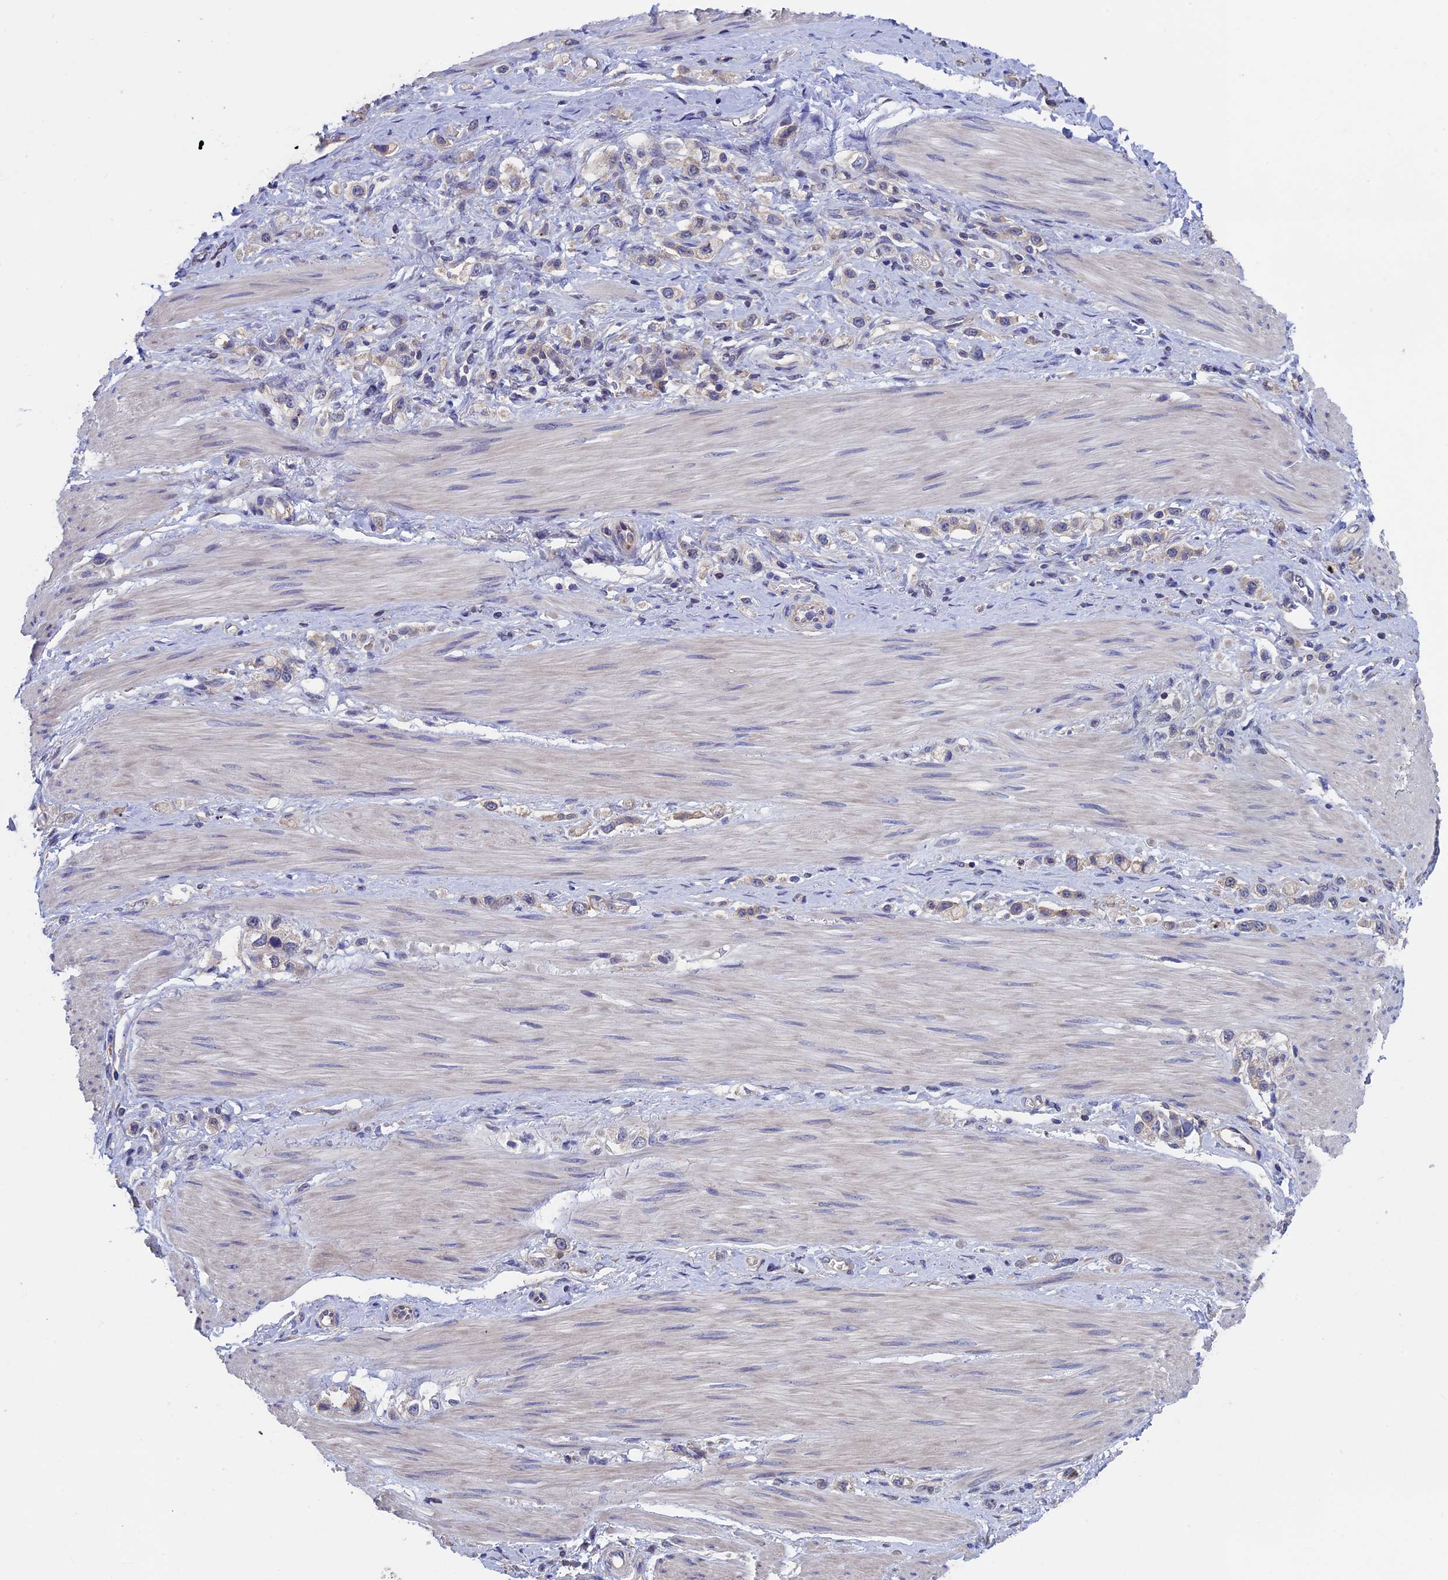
{"staining": {"intensity": "weak", "quantity": "25%-75%", "location": "cytoplasmic/membranous"}, "tissue": "stomach cancer", "cell_type": "Tumor cells", "image_type": "cancer", "snomed": [{"axis": "morphology", "description": "Adenocarcinoma, NOS"}, {"axis": "topography", "description": "Stomach"}], "caption": "The photomicrograph exhibits immunohistochemical staining of adenocarcinoma (stomach). There is weak cytoplasmic/membranous staining is seen in approximately 25%-75% of tumor cells. (Brightfield microscopy of DAB IHC at high magnification).", "gene": "LCMT1", "patient": {"sex": "female", "age": 65}}